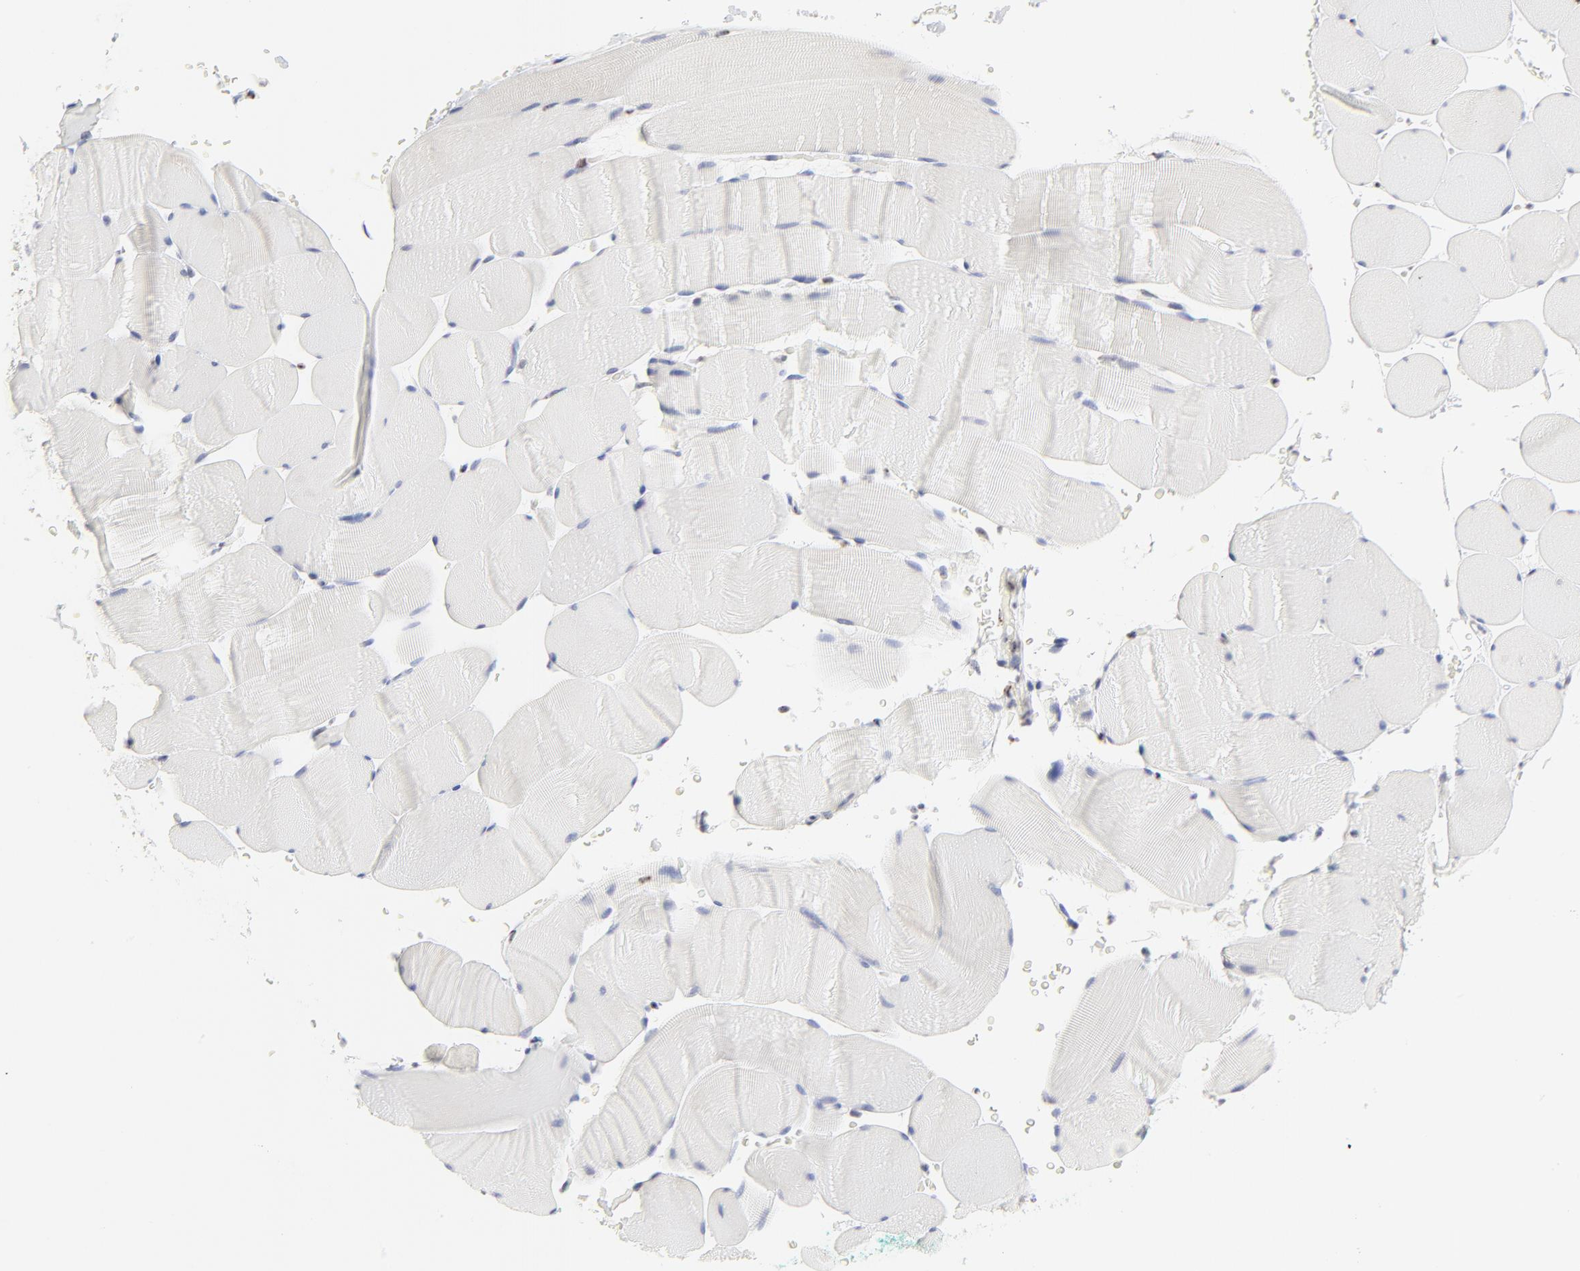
{"staining": {"intensity": "negative", "quantity": "none", "location": "none"}, "tissue": "skeletal muscle", "cell_type": "Myocytes", "image_type": "normal", "snomed": [{"axis": "morphology", "description": "Normal tissue, NOS"}, {"axis": "topography", "description": "Skeletal muscle"}], "caption": "Immunohistochemical staining of benign human skeletal muscle displays no significant expression in myocytes. (DAB (3,3'-diaminobenzidine) immunohistochemistry with hematoxylin counter stain).", "gene": "NFIL3", "patient": {"sex": "male", "age": 62}}